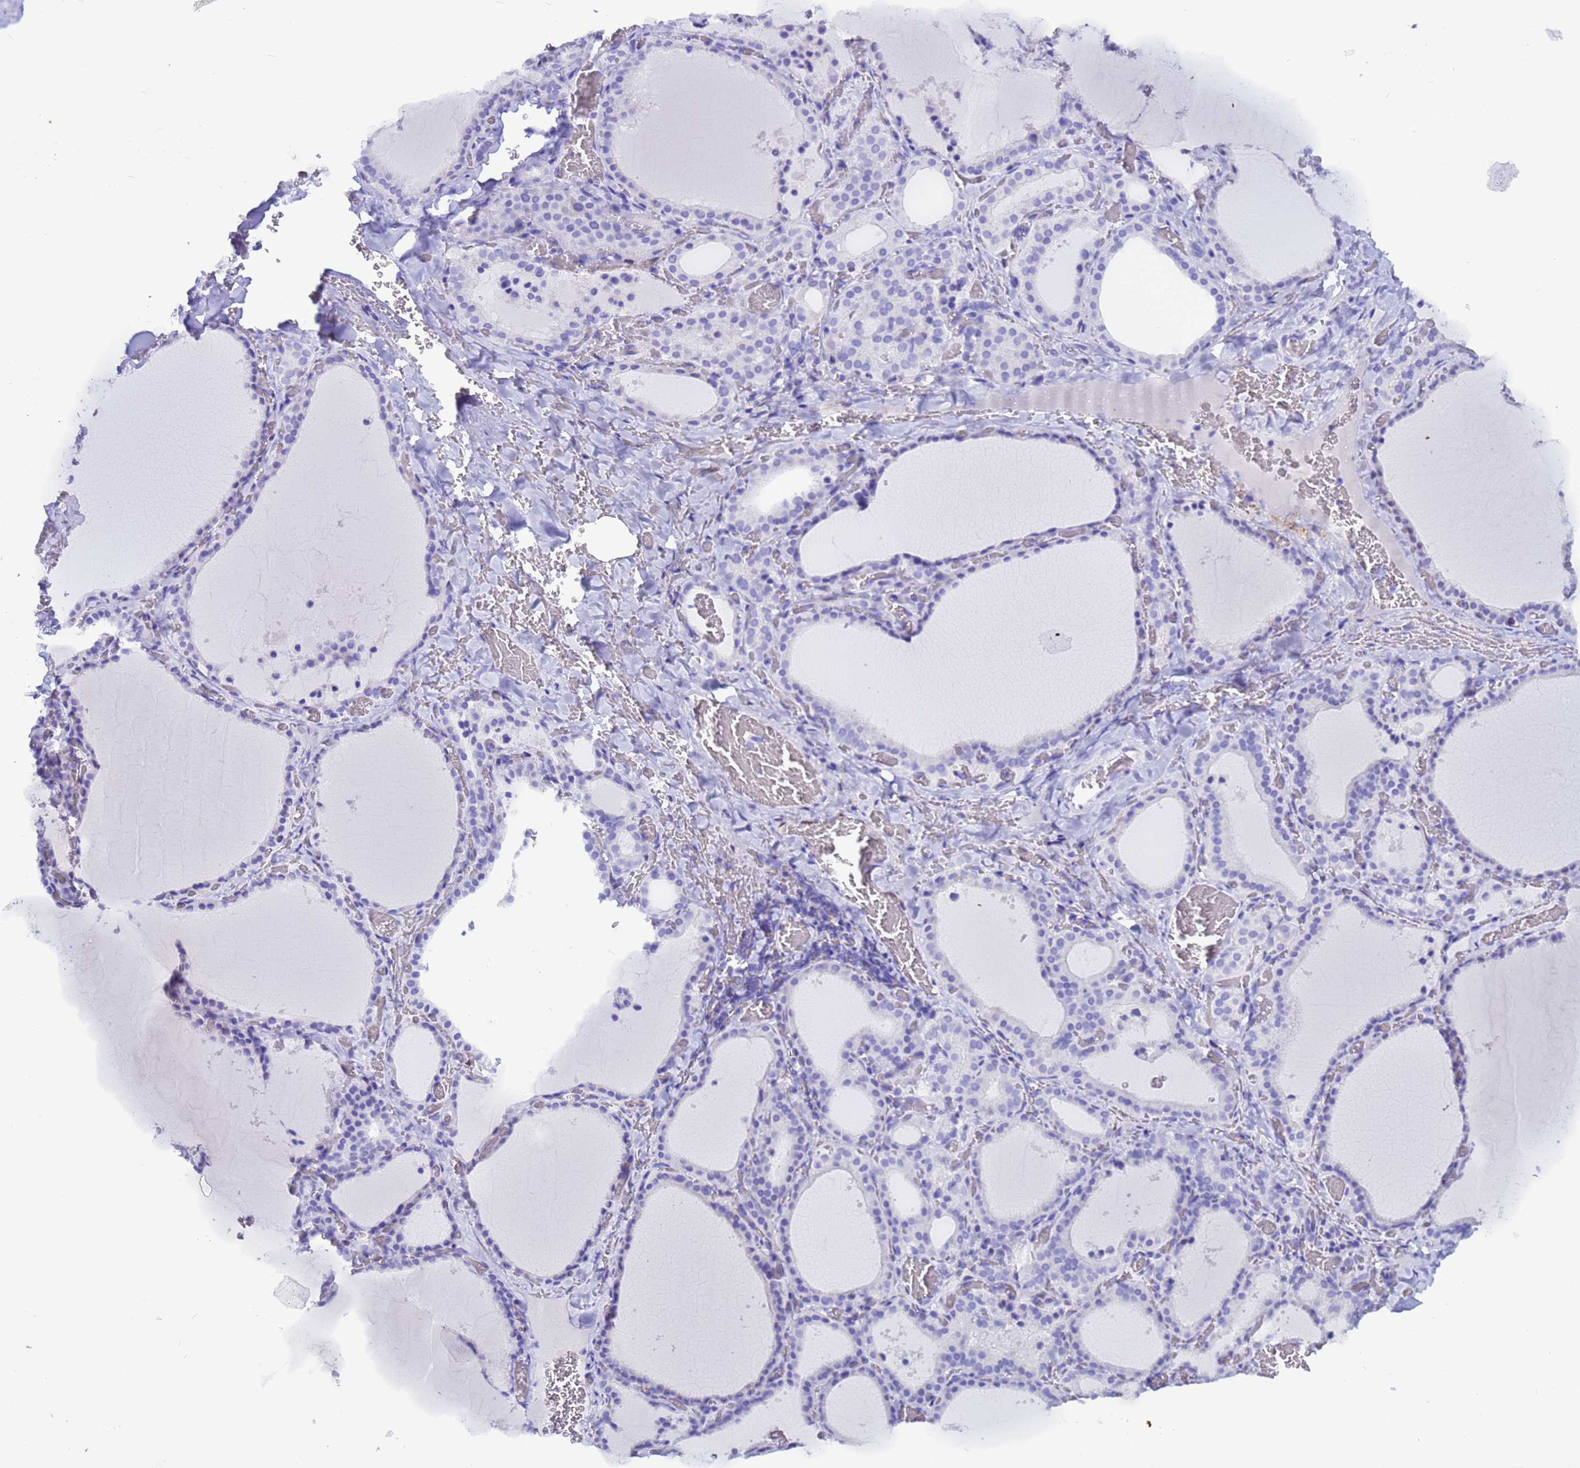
{"staining": {"intensity": "negative", "quantity": "none", "location": "none"}, "tissue": "thyroid gland", "cell_type": "Glandular cells", "image_type": "normal", "snomed": [{"axis": "morphology", "description": "Normal tissue, NOS"}, {"axis": "topography", "description": "Thyroid gland"}], "caption": "Benign thyroid gland was stained to show a protein in brown. There is no significant staining in glandular cells.", "gene": "AKR1C2", "patient": {"sex": "female", "age": 39}}